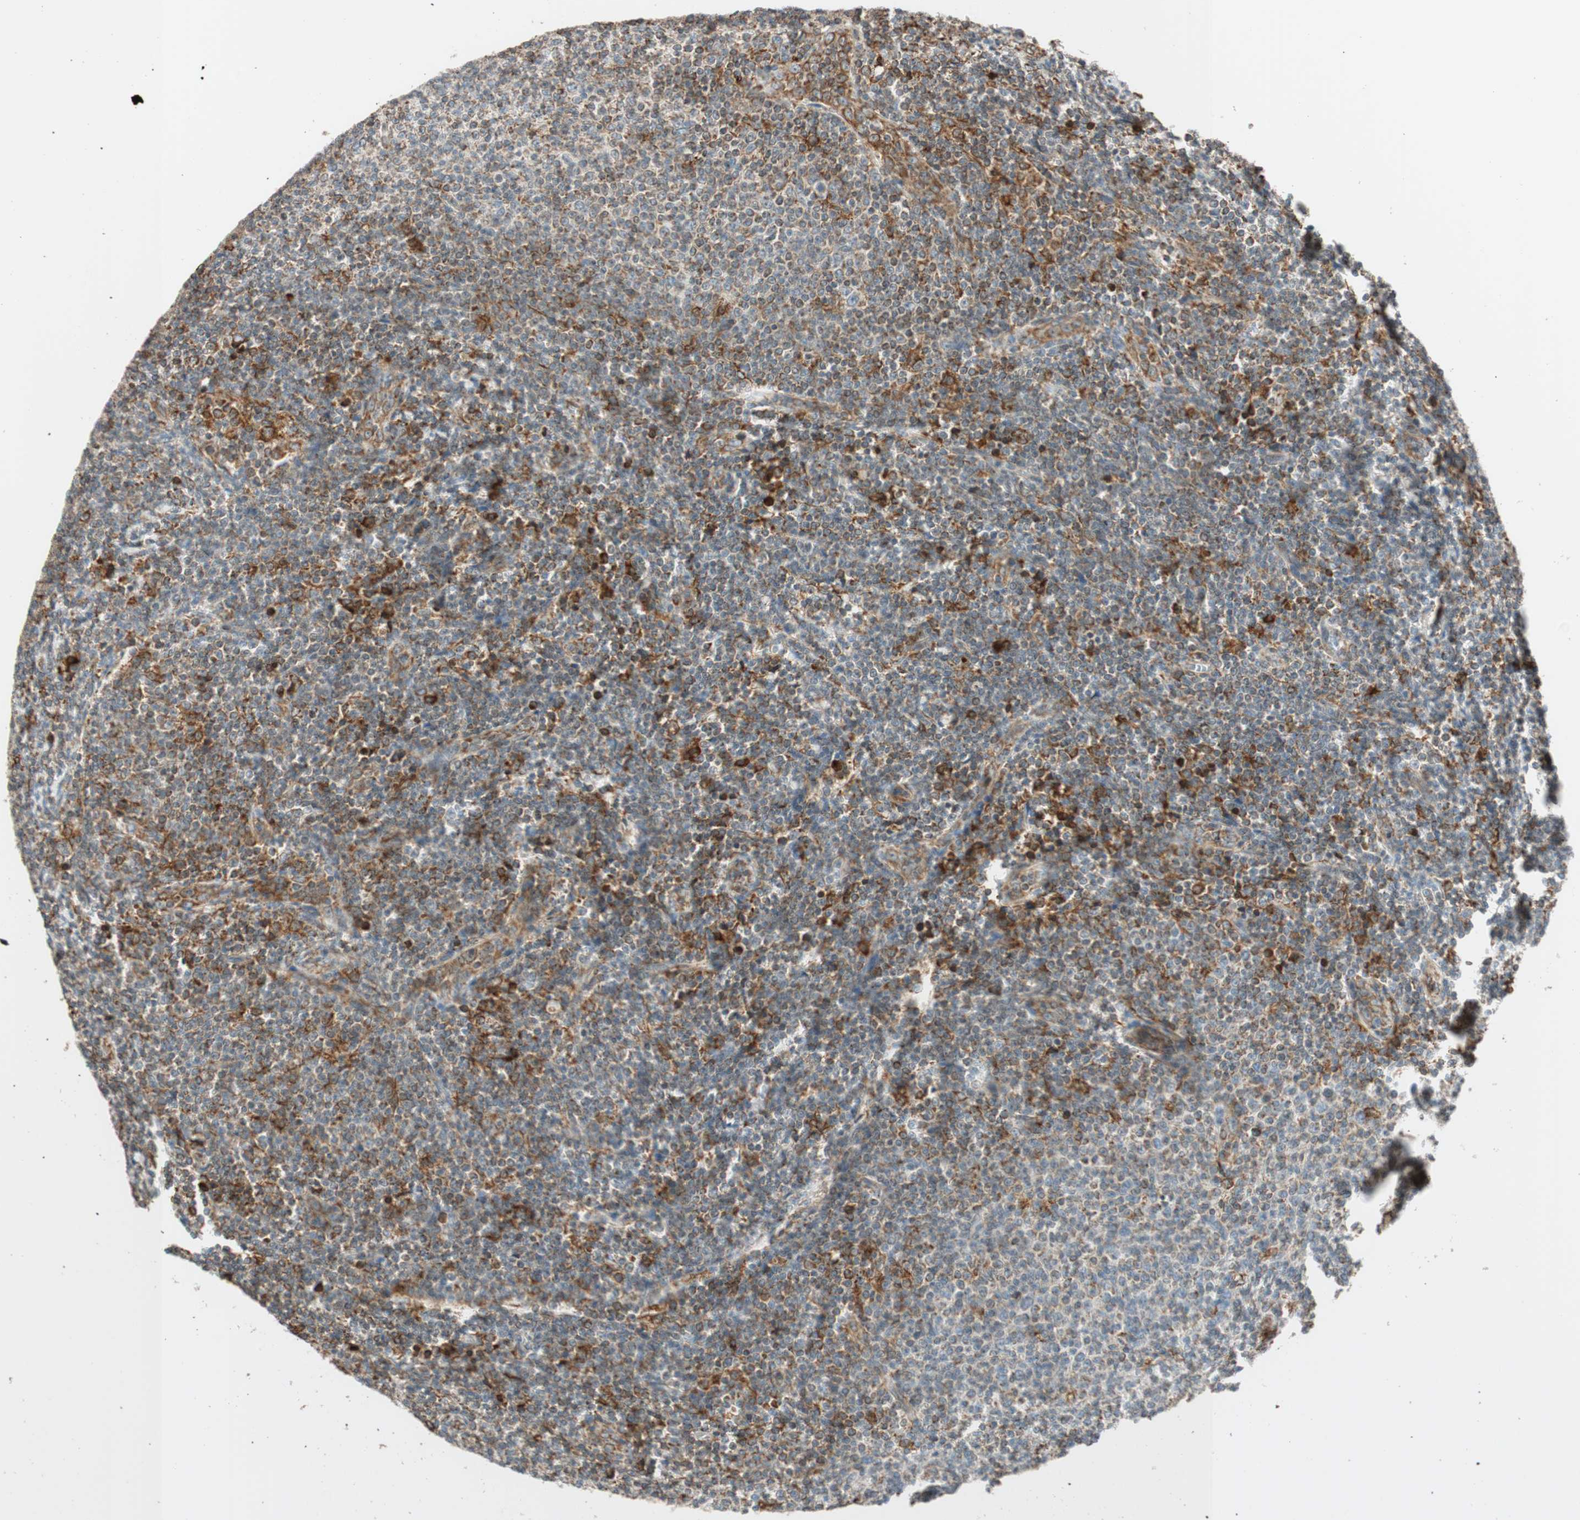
{"staining": {"intensity": "negative", "quantity": "none", "location": "none"}, "tissue": "lymphoma", "cell_type": "Tumor cells", "image_type": "cancer", "snomed": [{"axis": "morphology", "description": "Malignant lymphoma, non-Hodgkin's type, Low grade"}, {"axis": "topography", "description": "Lymph node"}], "caption": "Immunohistochemistry (IHC) photomicrograph of neoplastic tissue: lymphoma stained with DAB (3,3'-diaminobenzidine) displays no significant protein expression in tumor cells.", "gene": "PRKCSH", "patient": {"sex": "male", "age": 66}}